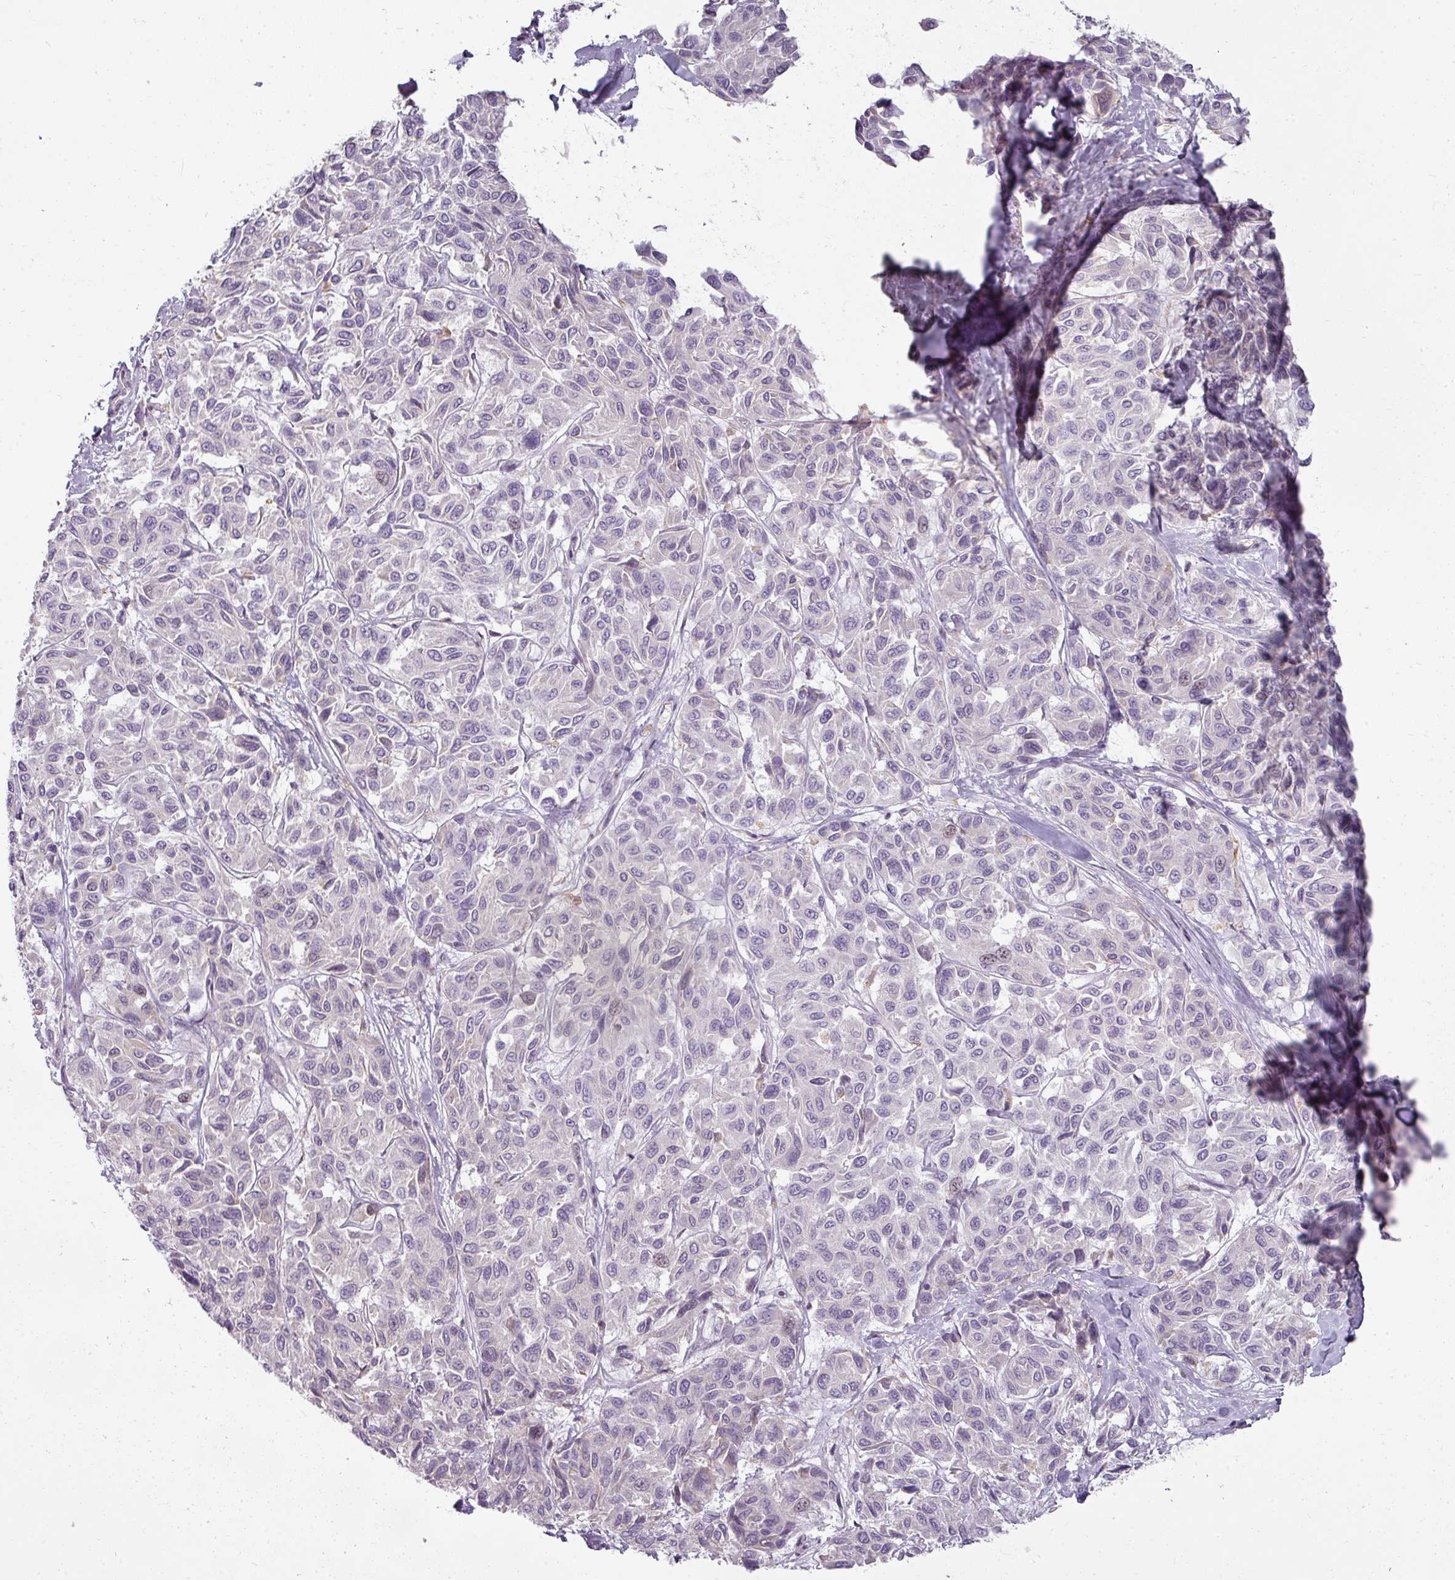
{"staining": {"intensity": "negative", "quantity": "none", "location": "none"}, "tissue": "melanoma", "cell_type": "Tumor cells", "image_type": "cancer", "snomed": [{"axis": "morphology", "description": "Malignant melanoma, NOS"}, {"axis": "topography", "description": "Skin"}], "caption": "An image of malignant melanoma stained for a protein displays no brown staining in tumor cells.", "gene": "ASB1", "patient": {"sex": "female", "age": 66}}